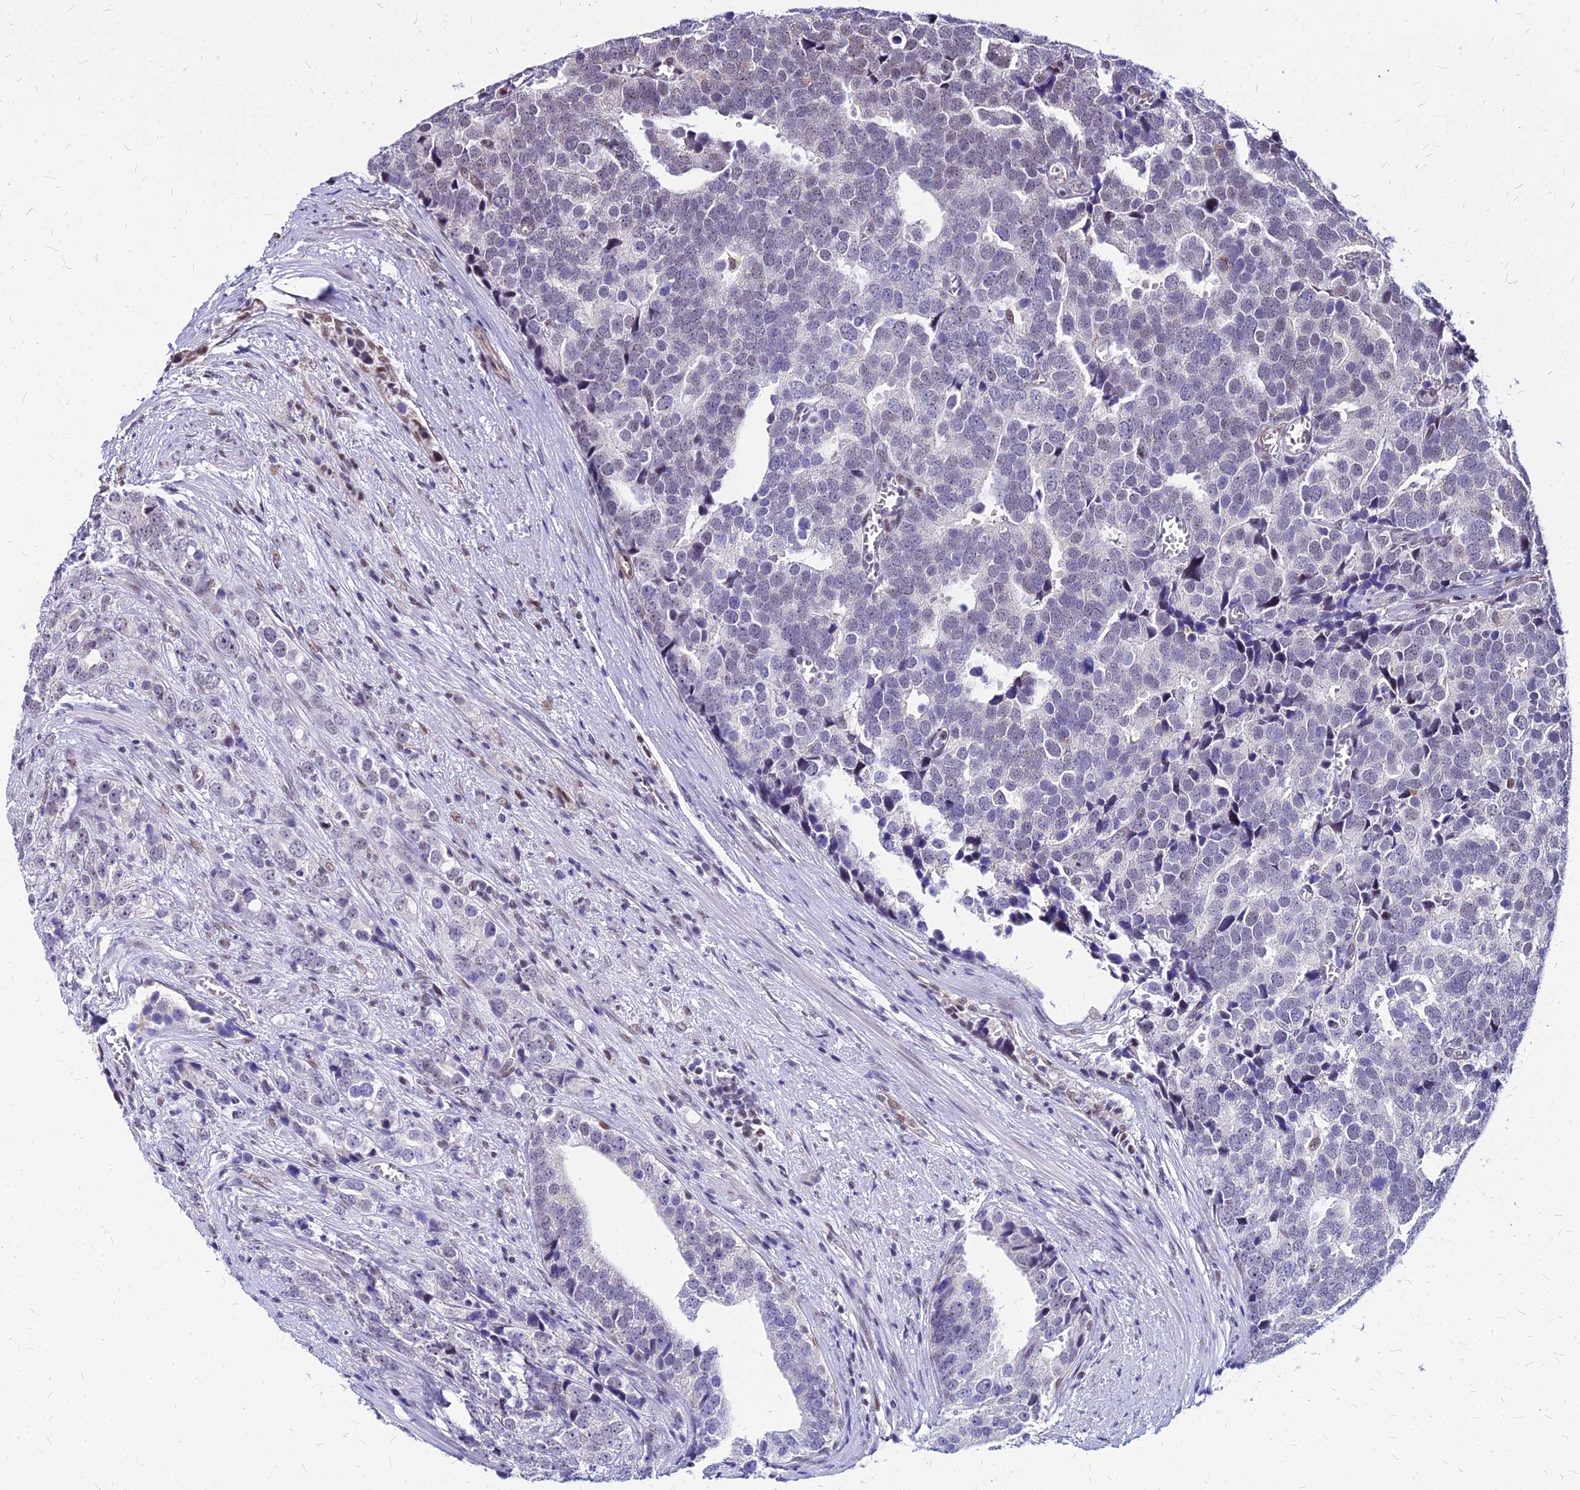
{"staining": {"intensity": "negative", "quantity": "none", "location": "none"}, "tissue": "prostate cancer", "cell_type": "Tumor cells", "image_type": "cancer", "snomed": [{"axis": "morphology", "description": "Adenocarcinoma, High grade"}, {"axis": "topography", "description": "Prostate"}], "caption": "Prostate cancer (high-grade adenocarcinoma) stained for a protein using IHC shows no expression tumor cells.", "gene": "FDX2", "patient": {"sex": "male", "age": 71}}